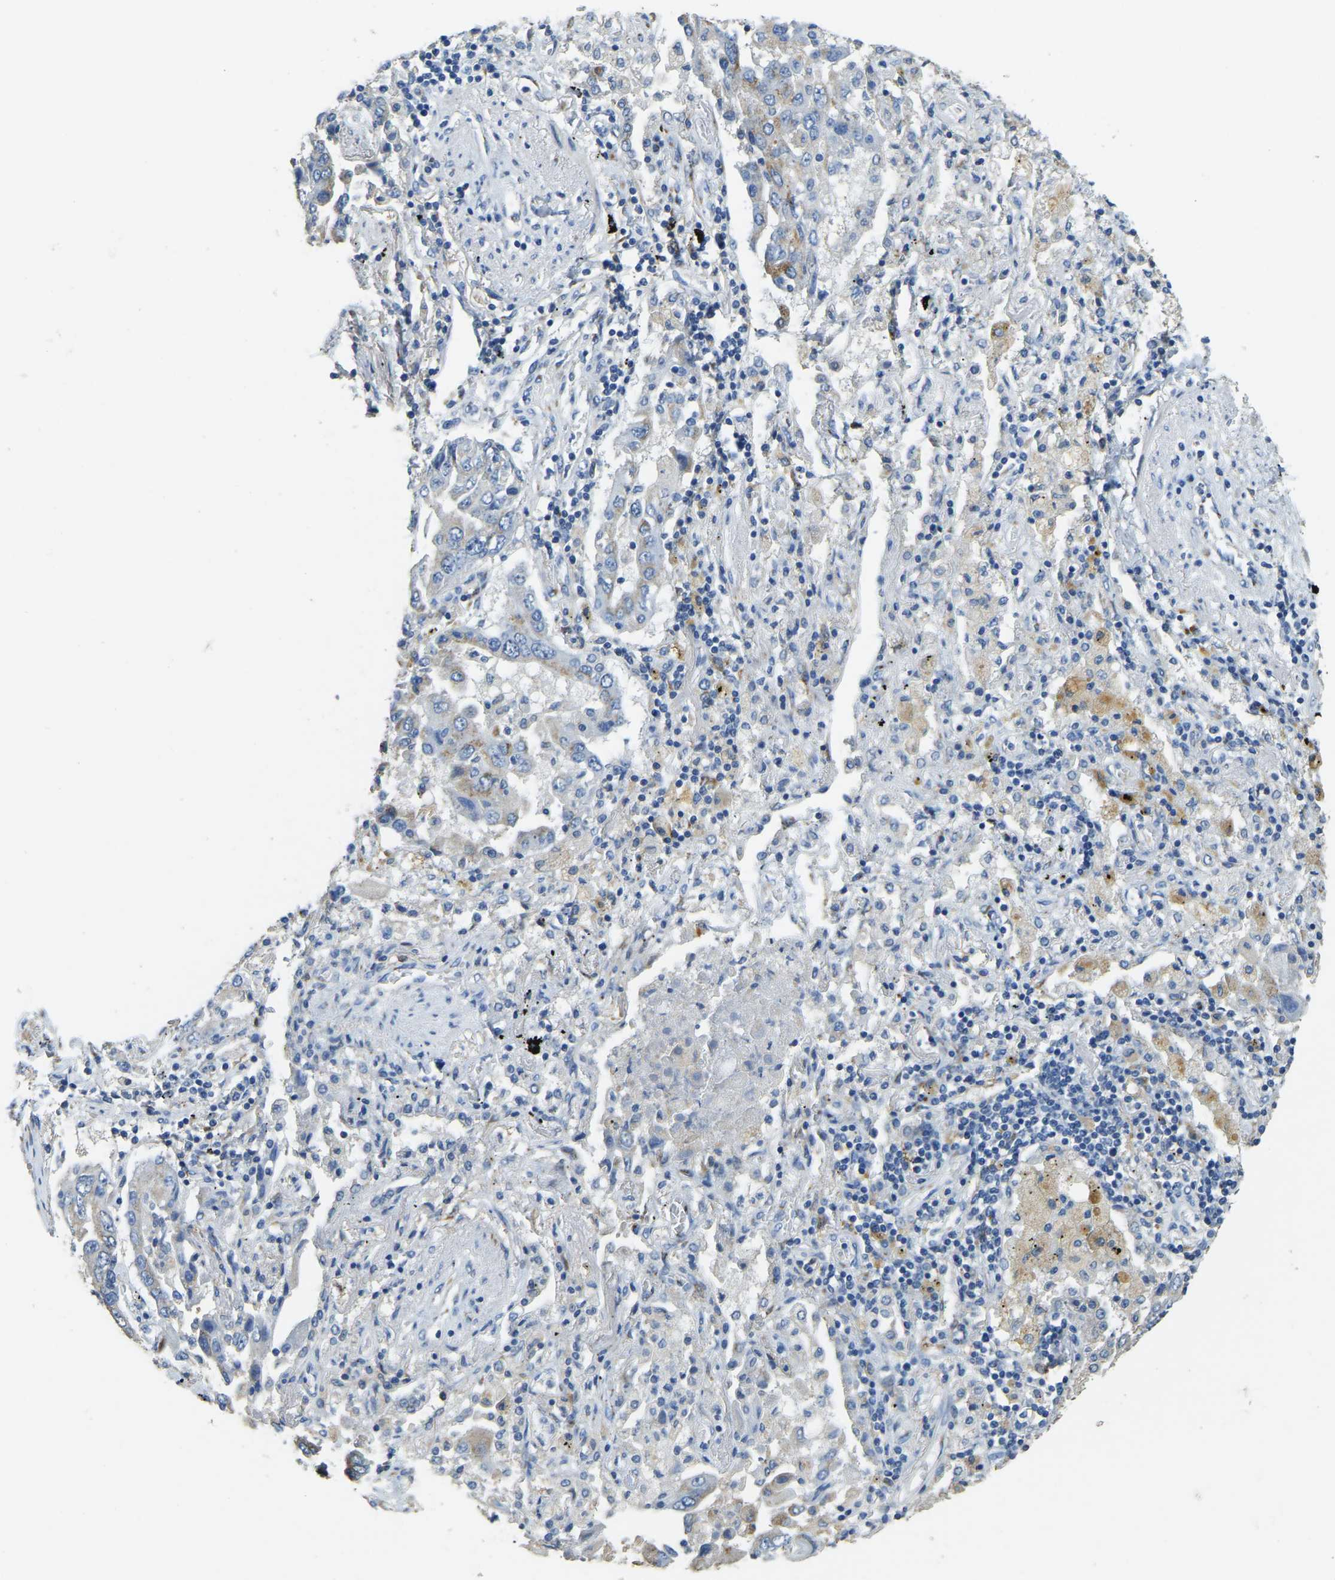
{"staining": {"intensity": "weak", "quantity": "25%-75%", "location": "cytoplasmic/membranous"}, "tissue": "lung cancer", "cell_type": "Tumor cells", "image_type": "cancer", "snomed": [{"axis": "morphology", "description": "Adenocarcinoma, NOS"}, {"axis": "topography", "description": "Lung"}], "caption": "Lung adenocarcinoma tissue shows weak cytoplasmic/membranous expression in about 25%-75% of tumor cells (IHC, brightfield microscopy, high magnification).", "gene": "FAM174A", "patient": {"sex": "female", "age": 65}}